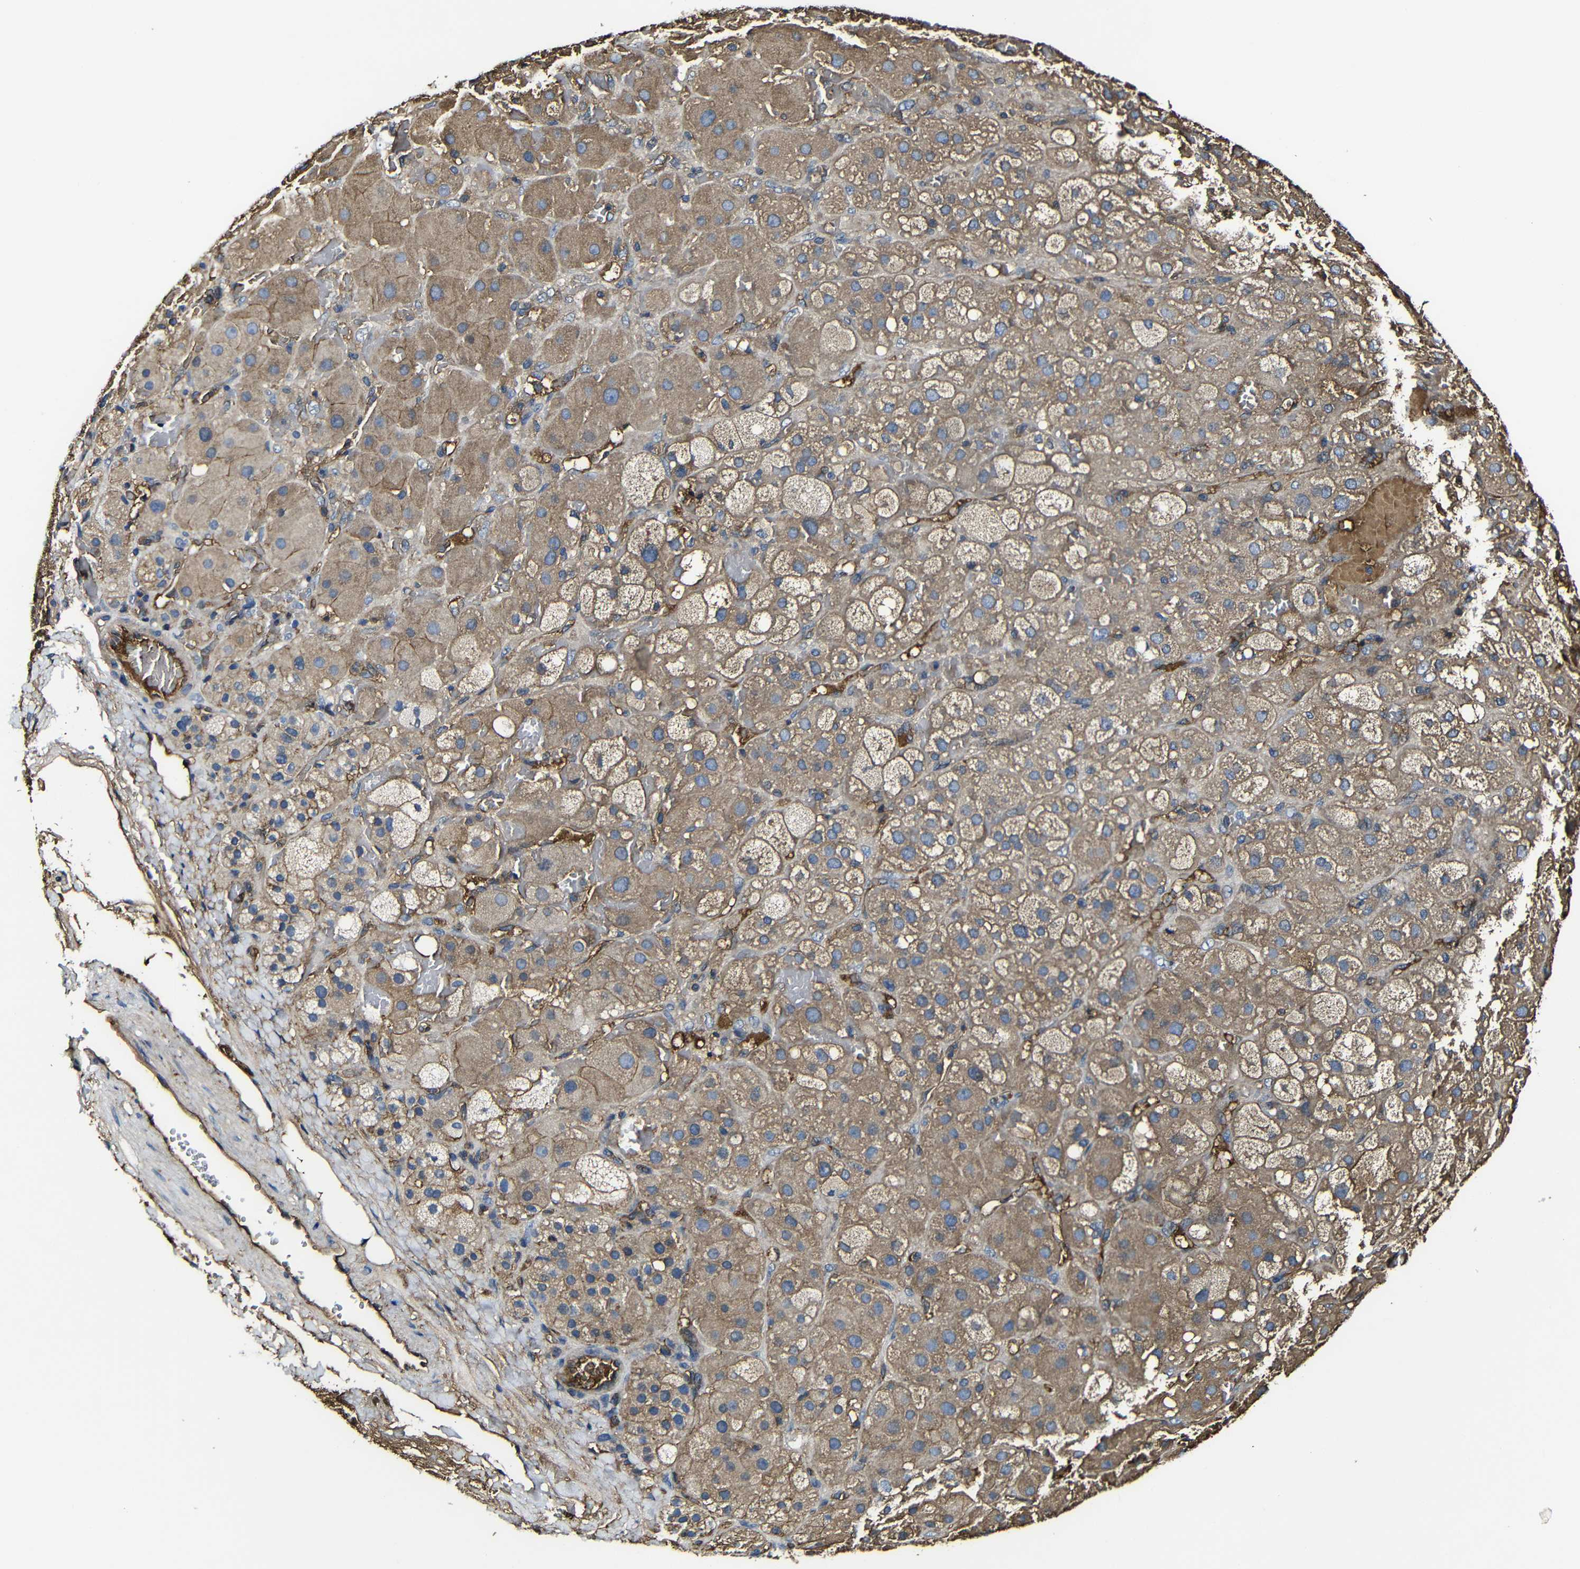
{"staining": {"intensity": "moderate", "quantity": ">75%", "location": "cytoplasmic/membranous"}, "tissue": "adrenal gland", "cell_type": "Glandular cells", "image_type": "normal", "snomed": [{"axis": "morphology", "description": "Normal tissue, NOS"}, {"axis": "topography", "description": "Adrenal gland"}], "caption": "Immunohistochemical staining of normal adrenal gland exhibits >75% levels of moderate cytoplasmic/membranous protein expression in approximately >75% of glandular cells. Using DAB (3,3'-diaminobenzidine) (brown) and hematoxylin (blue) stains, captured at high magnification using brightfield microscopy.", "gene": "MSN", "patient": {"sex": "female", "age": 47}}